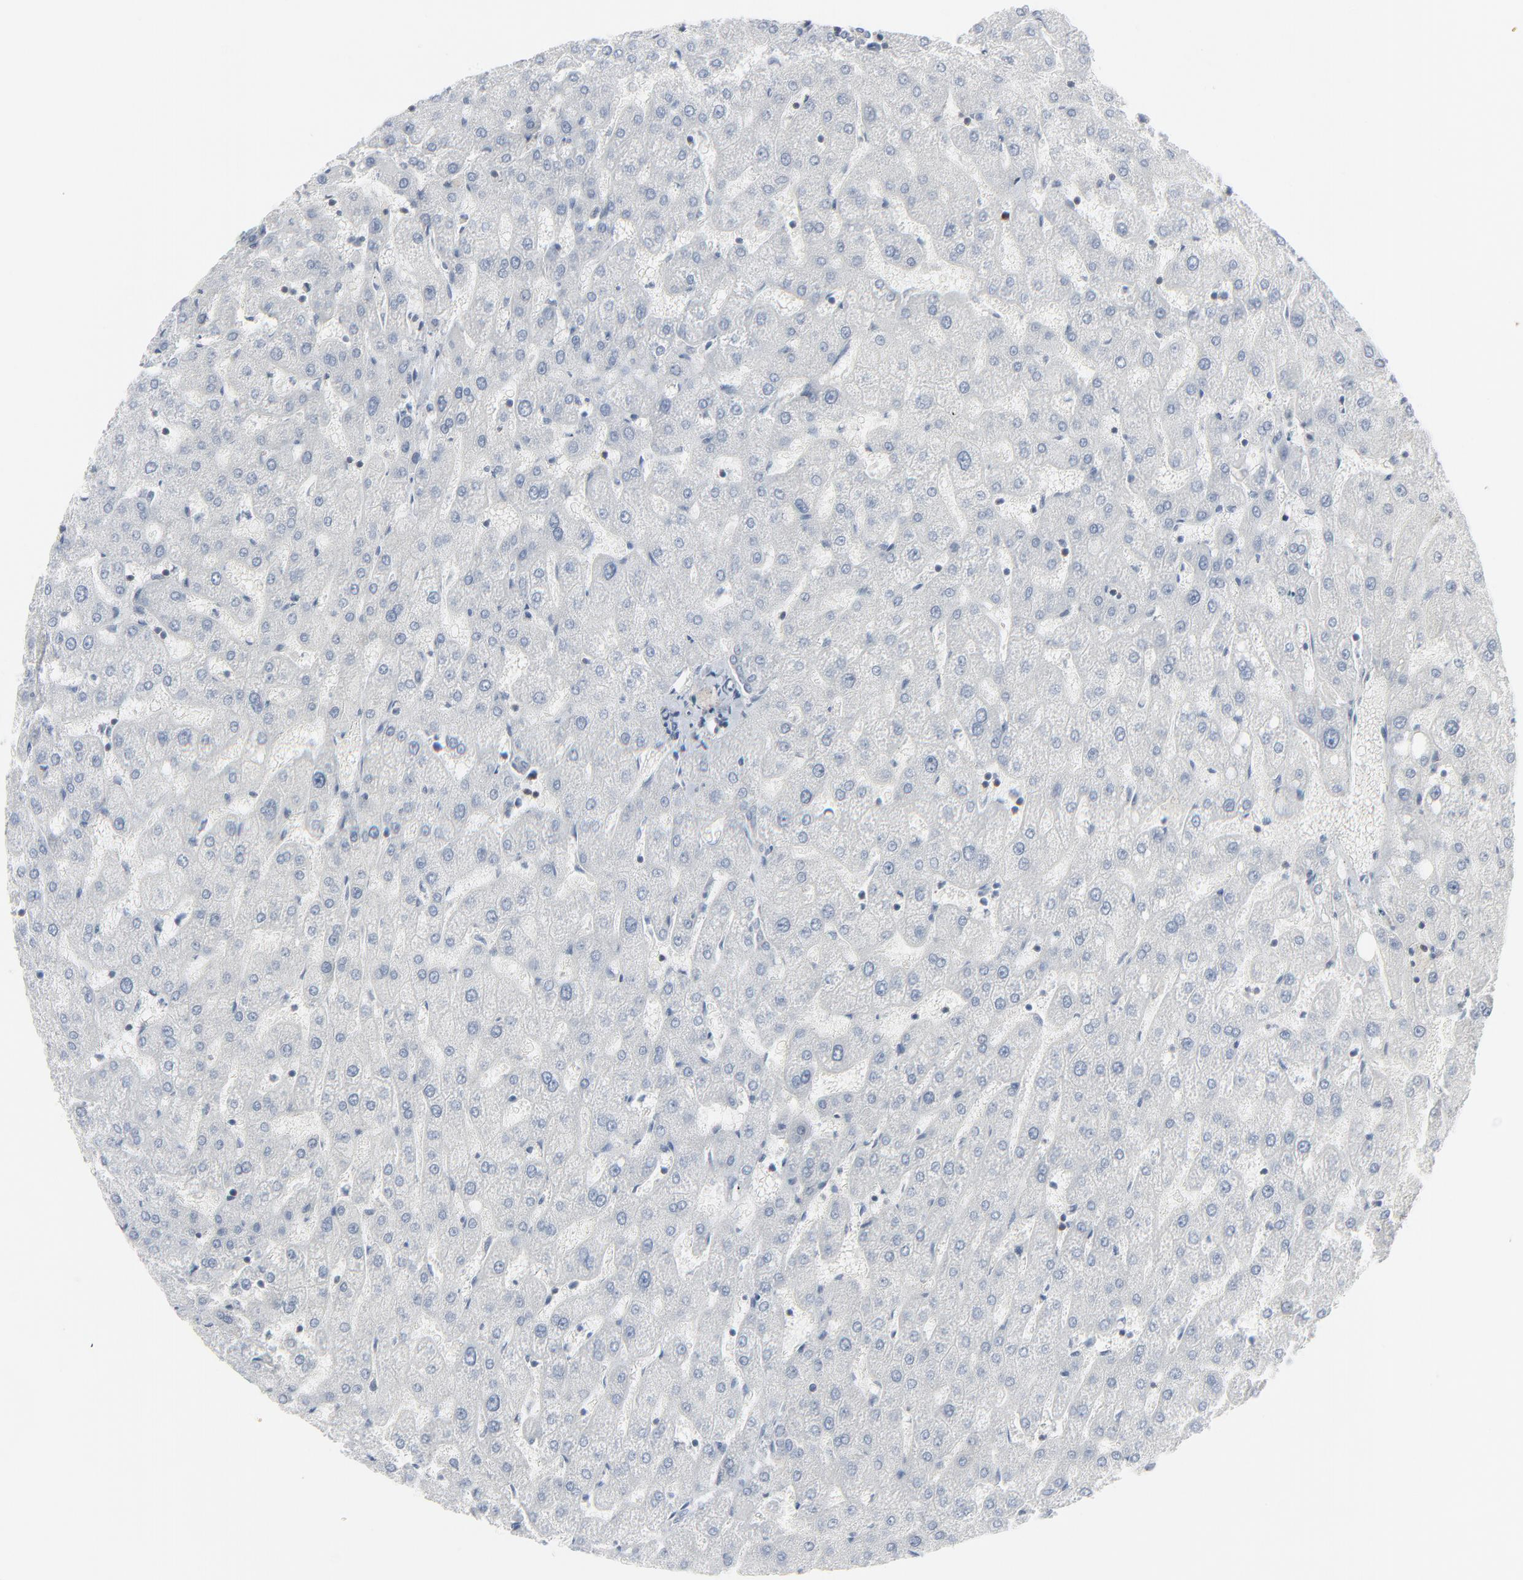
{"staining": {"intensity": "negative", "quantity": "none", "location": "none"}, "tissue": "liver", "cell_type": "Cholangiocytes", "image_type": "normal", "snomed": [{"axis": "morphology", "description": "Normal tissue, NOS"}, {"axis": "topography", "description": "Liver"}], "caption": "The image demonstrates no significant positivity in cholangiocytes of liver. The staining is performed using DAB brown chromogen with nuclei counter-stained in using hematoxylin.", "gene": "OPTN", "patient": {"sex": "male", "age": 67}}